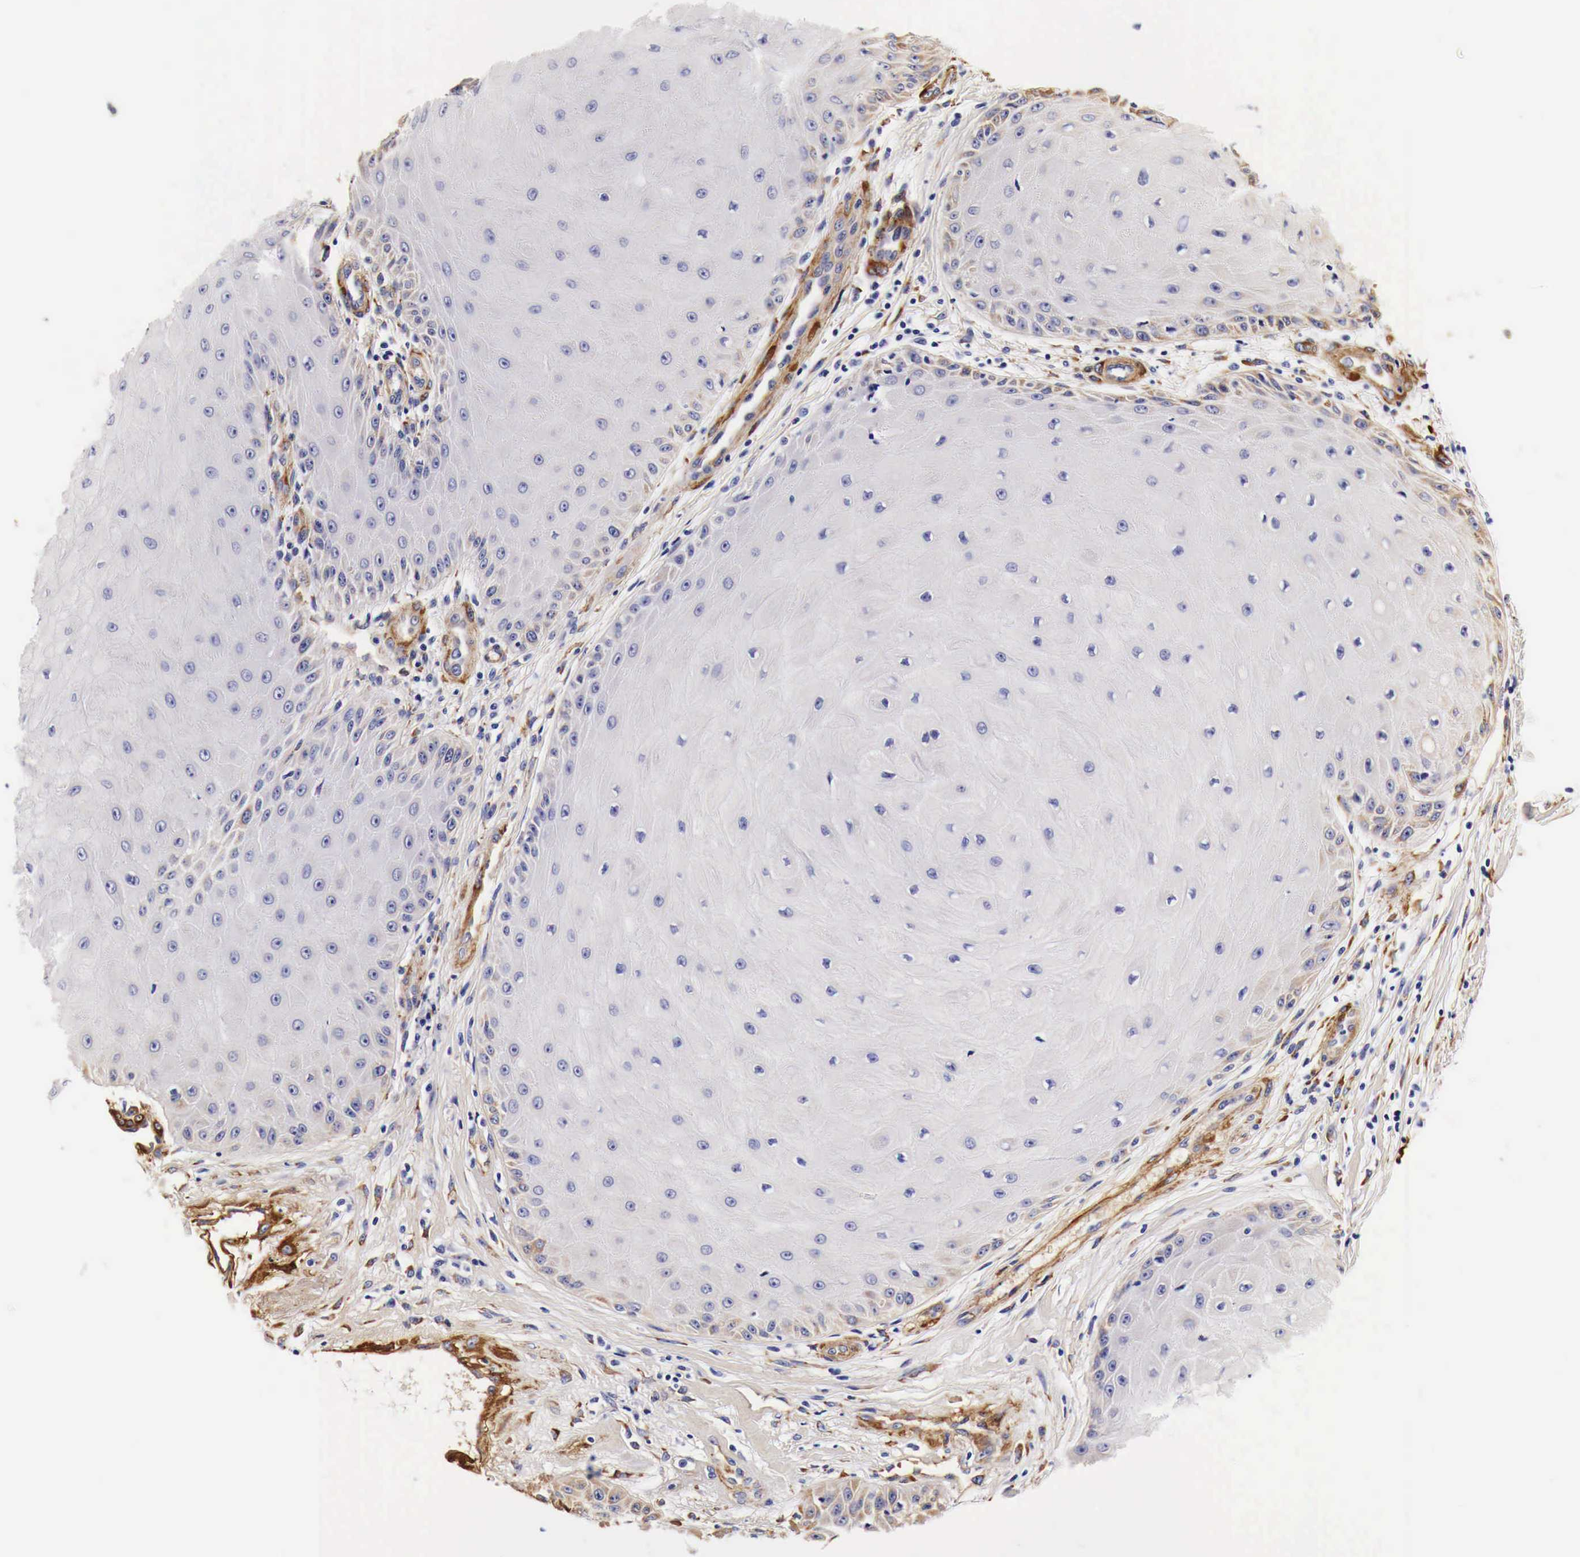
{"staining": {"intensity": "weak", "quantity": "<25%", "location": "cytoplasmic/membranous"}, "tissue": "skin cancer", "cell_type": "Tumor cells", "image_type": "cancer", "snomed": [{"axis": "morphology", "description": "Squamous cell carcinoma, NOS"}, {"axis": "topography", "description": "Skin"}], "caption": "Immunohistochemistry image of skin cancer stained for a protein (brown), which reveals no expression in tumor cells.", "gene": "LAMB2", "patient": {"sex": "male", "age": 57}}